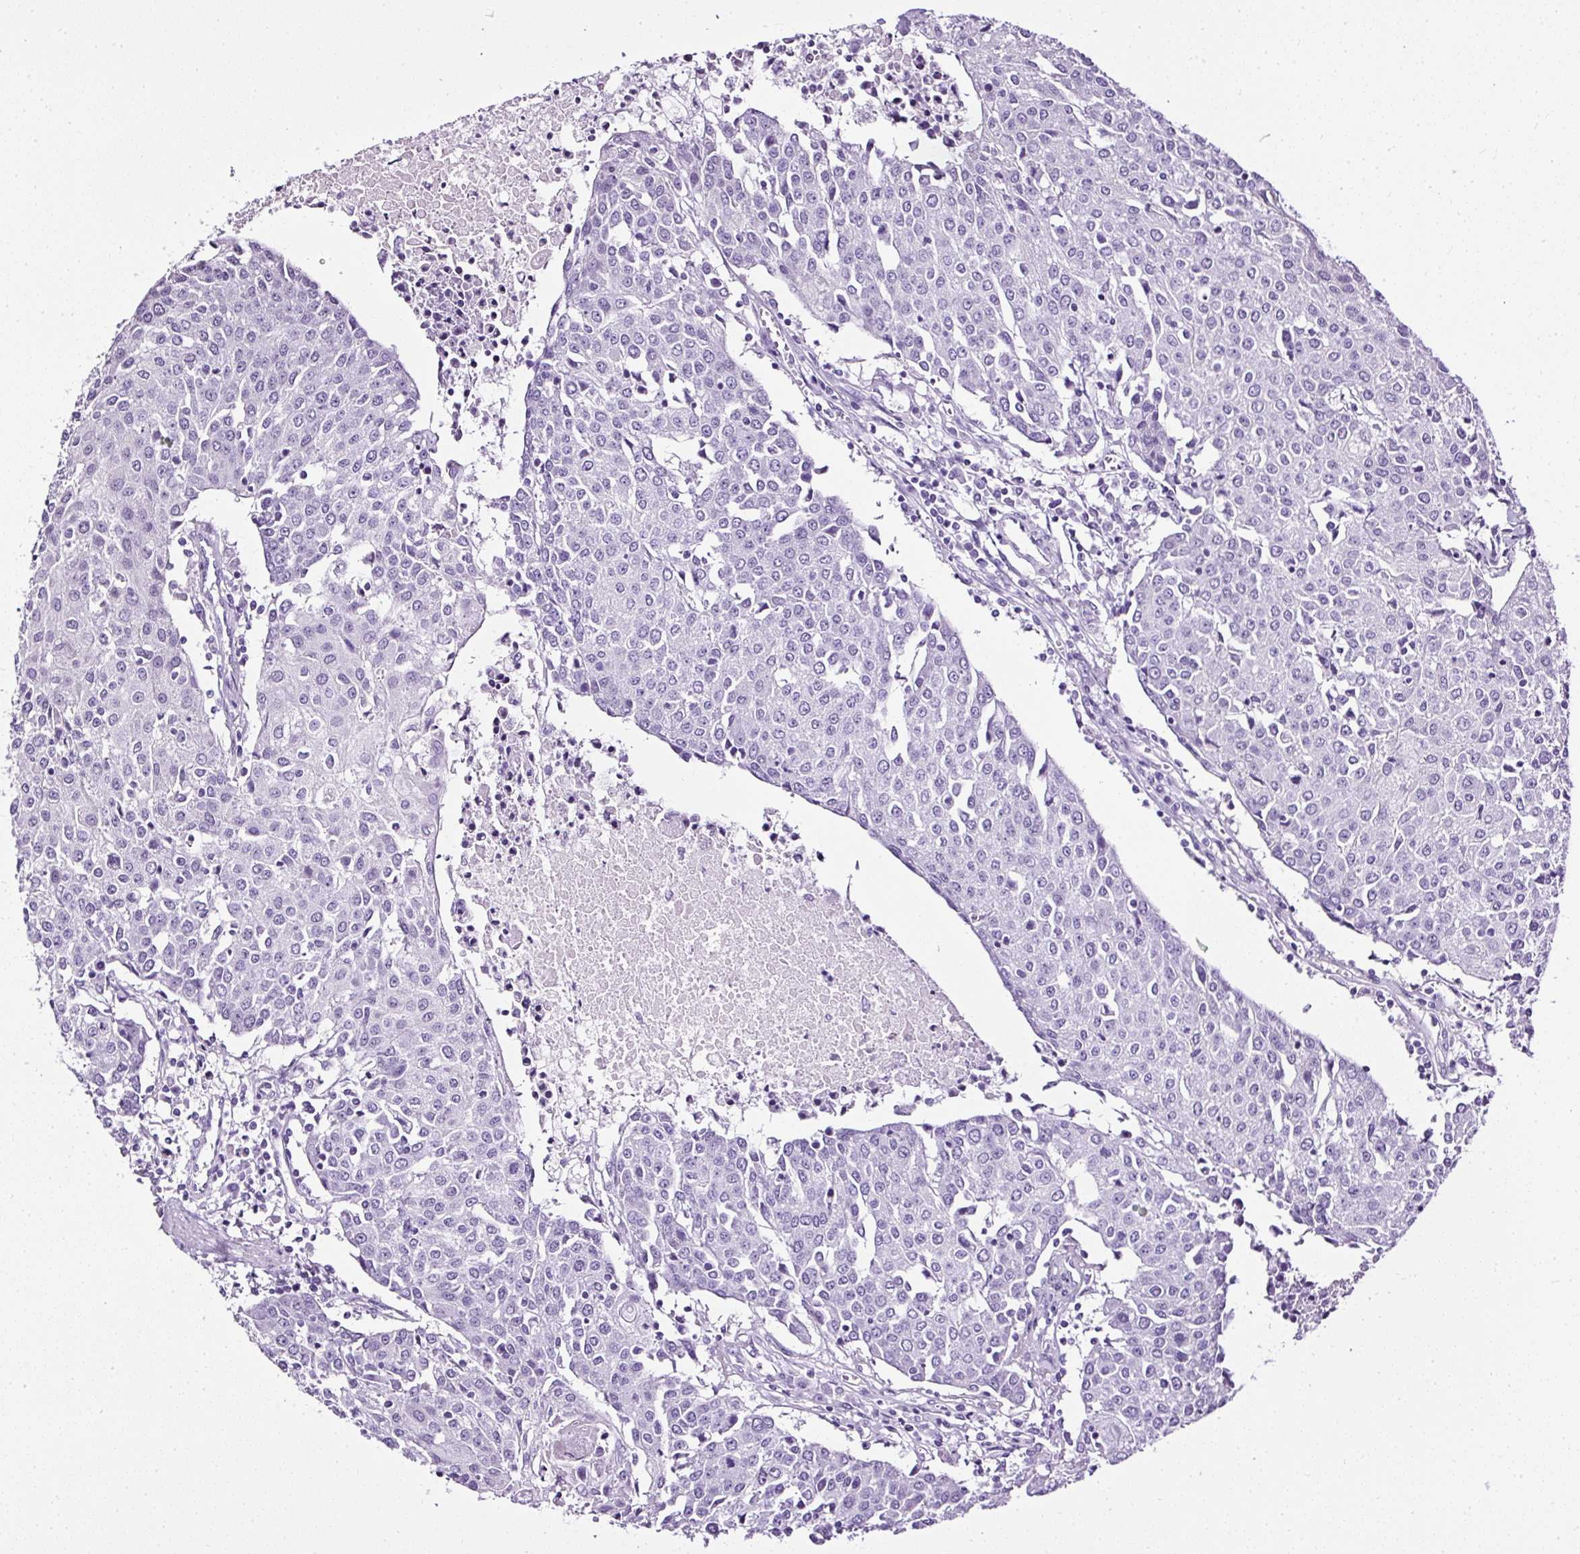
{"staining": {"intensity": "negative", "quantity": "none", "location": "none"}, "tissue": "urothelial cancer", "cell_type": "Tumor cells", "image_type": "cancer", "snomed": [{"axis": "morphology", "description": "Urothelial carcinoma, High grade"}, {"axis": "topography", "description": "Urinary bladder"}], "caption": "There is no significant staining in tumor cells of urothelial carcinoma (high-grade). Brightfield microscopy of immunohistochemistry stained with DAB (3,3'-diaminobenzidine) (brown) and hematoxylin (blue), captured at high magnification.", "gene": "ATP2A1", "patient": {"sex": "female", "age": 85}}